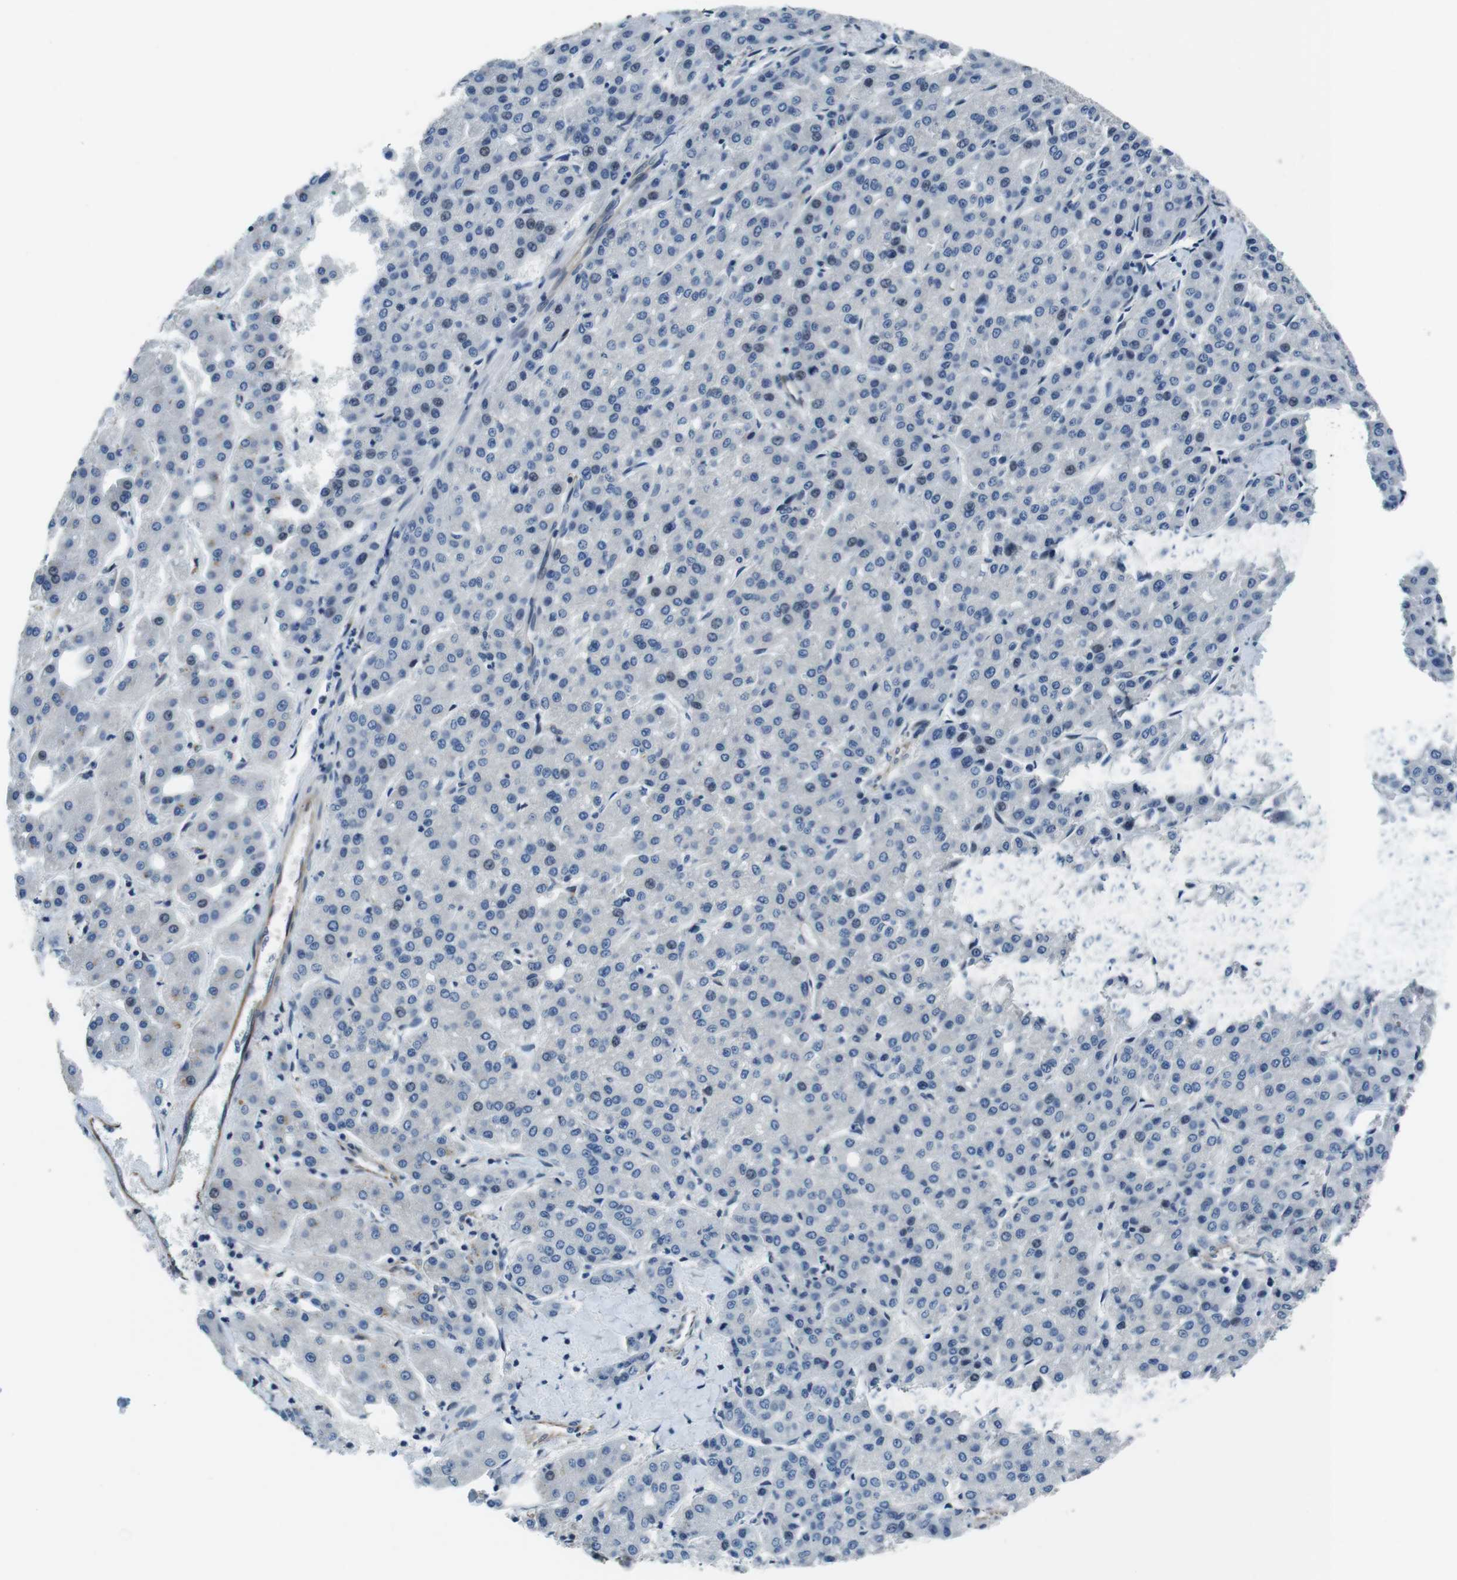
{"staining": {"intensity": "negative", "quantity": "none", "location": "none"}, "tissue": "liver cancer", "cell_type": "Tumor cells", "image_type": "cancer", "snomed": [{"axis": "morphology", "description": "Carcinoma, Hepatocellular, NOS"}, {"axis": "topography", "description": "Liver"}], "caption": "A histopathology image of hepatocellular carcinoma (liver) stained for a protein demonstrates no brown staining in tumor cells.", "gene": "LRRC49", "patient": {"sex": "male", "age": 65}}